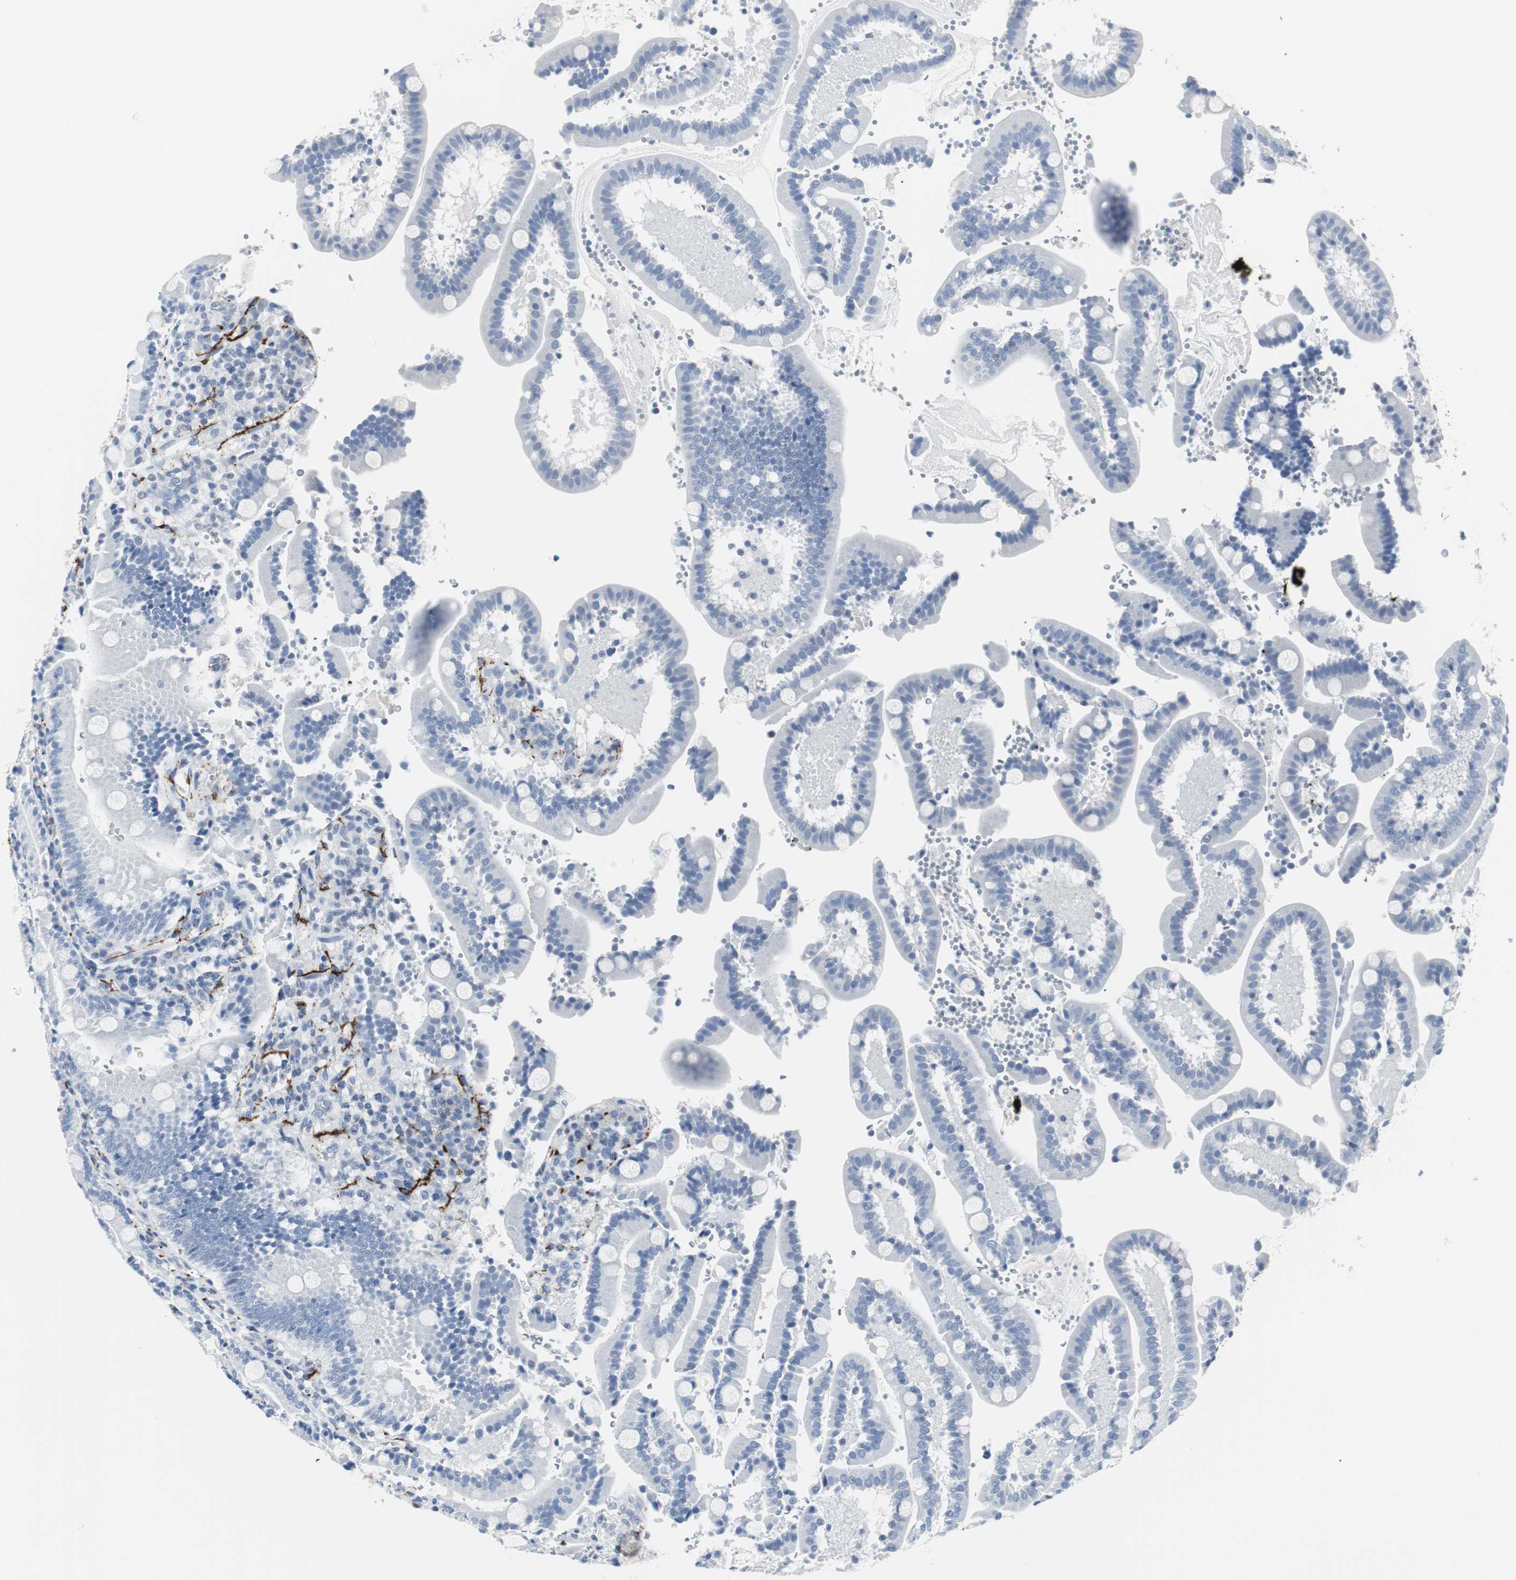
{"staining": {"intensity": "negative", "quantity": "none", "location": "none"}, "tissue": "duodenum", "cell_type": "Glandular cells", "image_type": "normal", "snomed": [{"axis": "morphology", "description": "Normal tissue, NOS"}, {"axis": "topography", "description": "Small intestine, NOS"}], "caption": "Glandular cells show no significant protein expression in unremarkable duodenum. Brightfield microscopy of immunohistochemistry stained with DAB (3,3'-diaminobenzidine) (brown) and hematoxylin (blue), captured at high magnification.", "gene": "GAP43", "patient": {"sex": "female", "age": 71}}